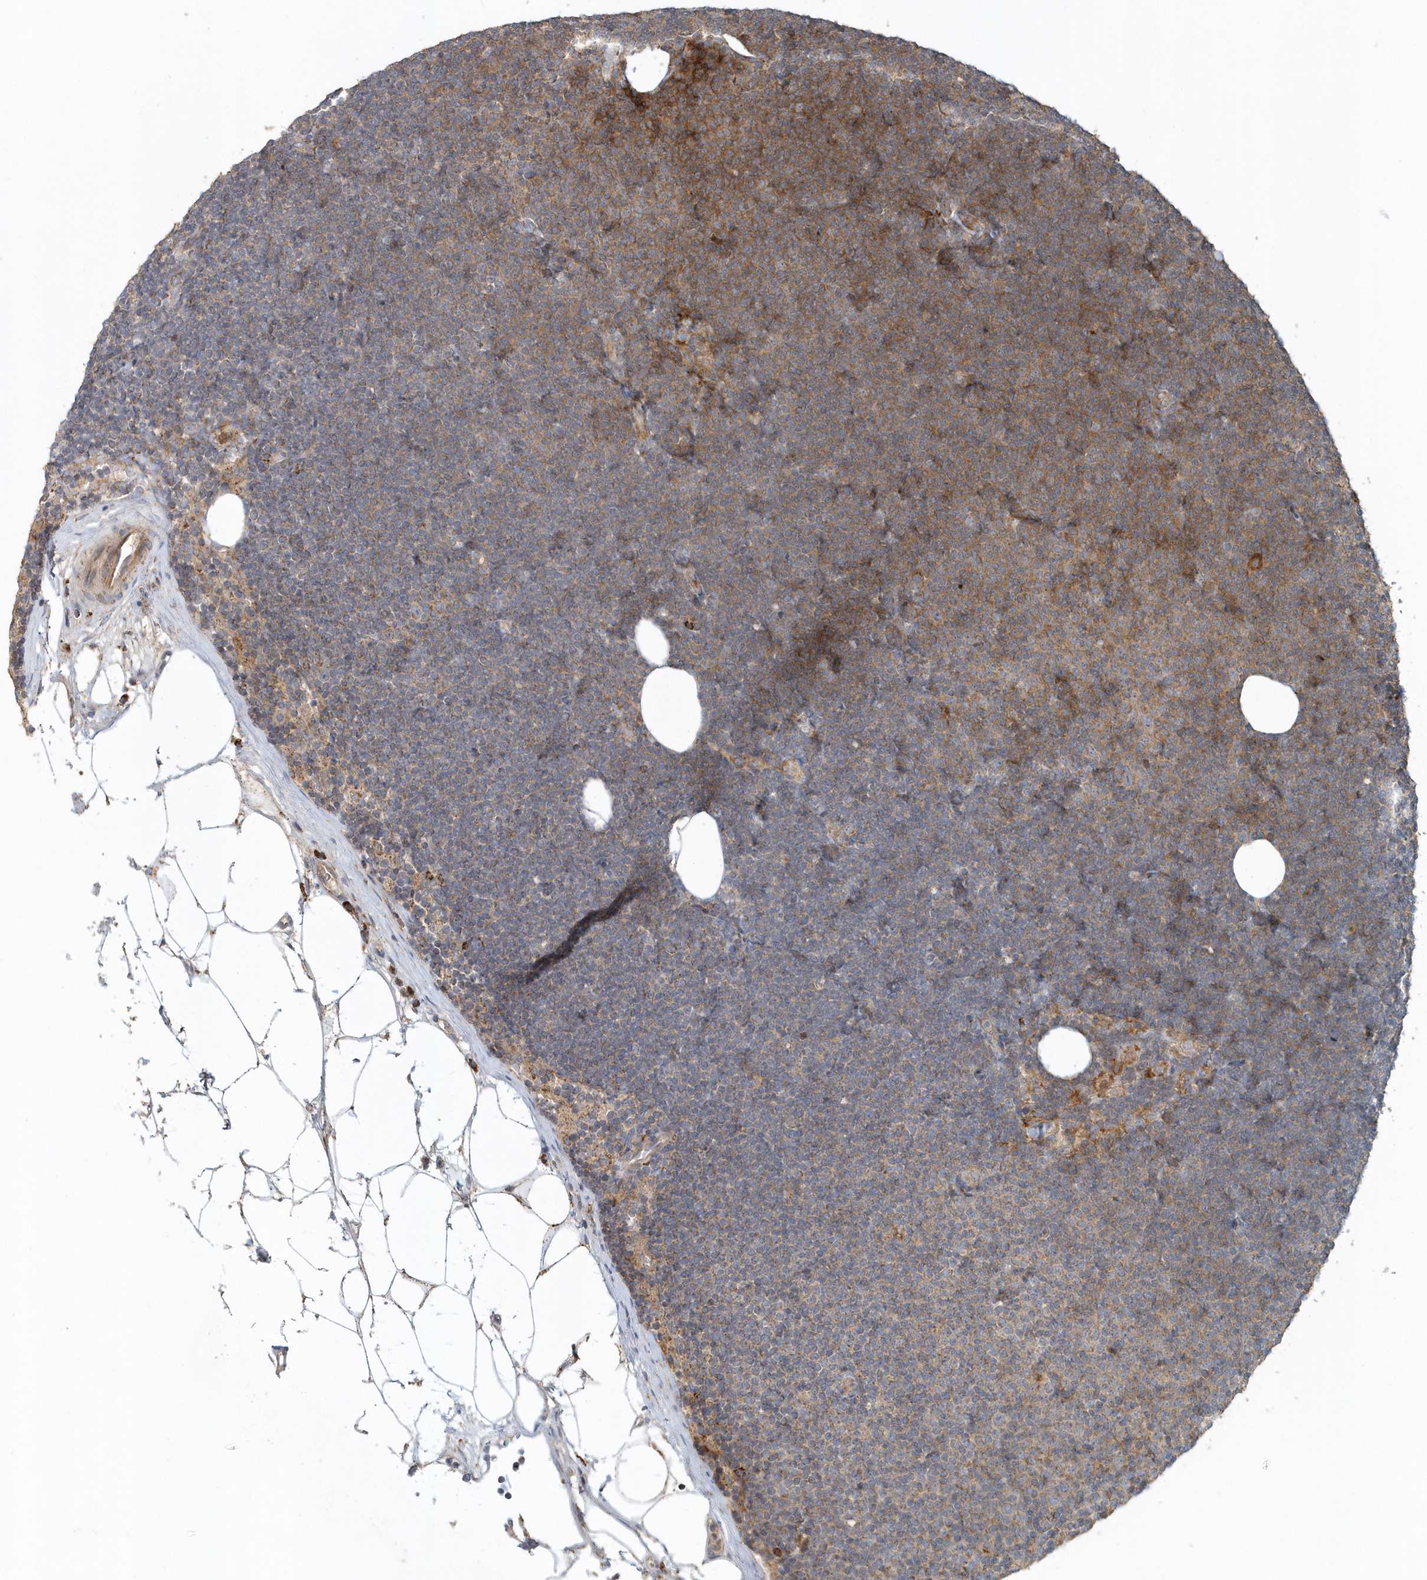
{"staining": {"intensity": "moderate", "quantity": "25%-75%", "location": "cytoplasmic/membranous"}, "tissue": "lymphoma", "cell_type": "Tumor cells", "image_type": "cancer", "snomed": [{"axis": "morphology", "description": "Malignant lymphoma, non-Hodgkin's type, Low grade"}, {"axis": "topography", "description": "Lymph node"}], "caption": "There is medium levels of moderate cytoplasmic/membranous positivity in tumor cells of lymphoma, as demonstrated by immunohistochemical staining (brown color).", "gene": "MMUT", "patient": {"sex": "female", "age": 53}}